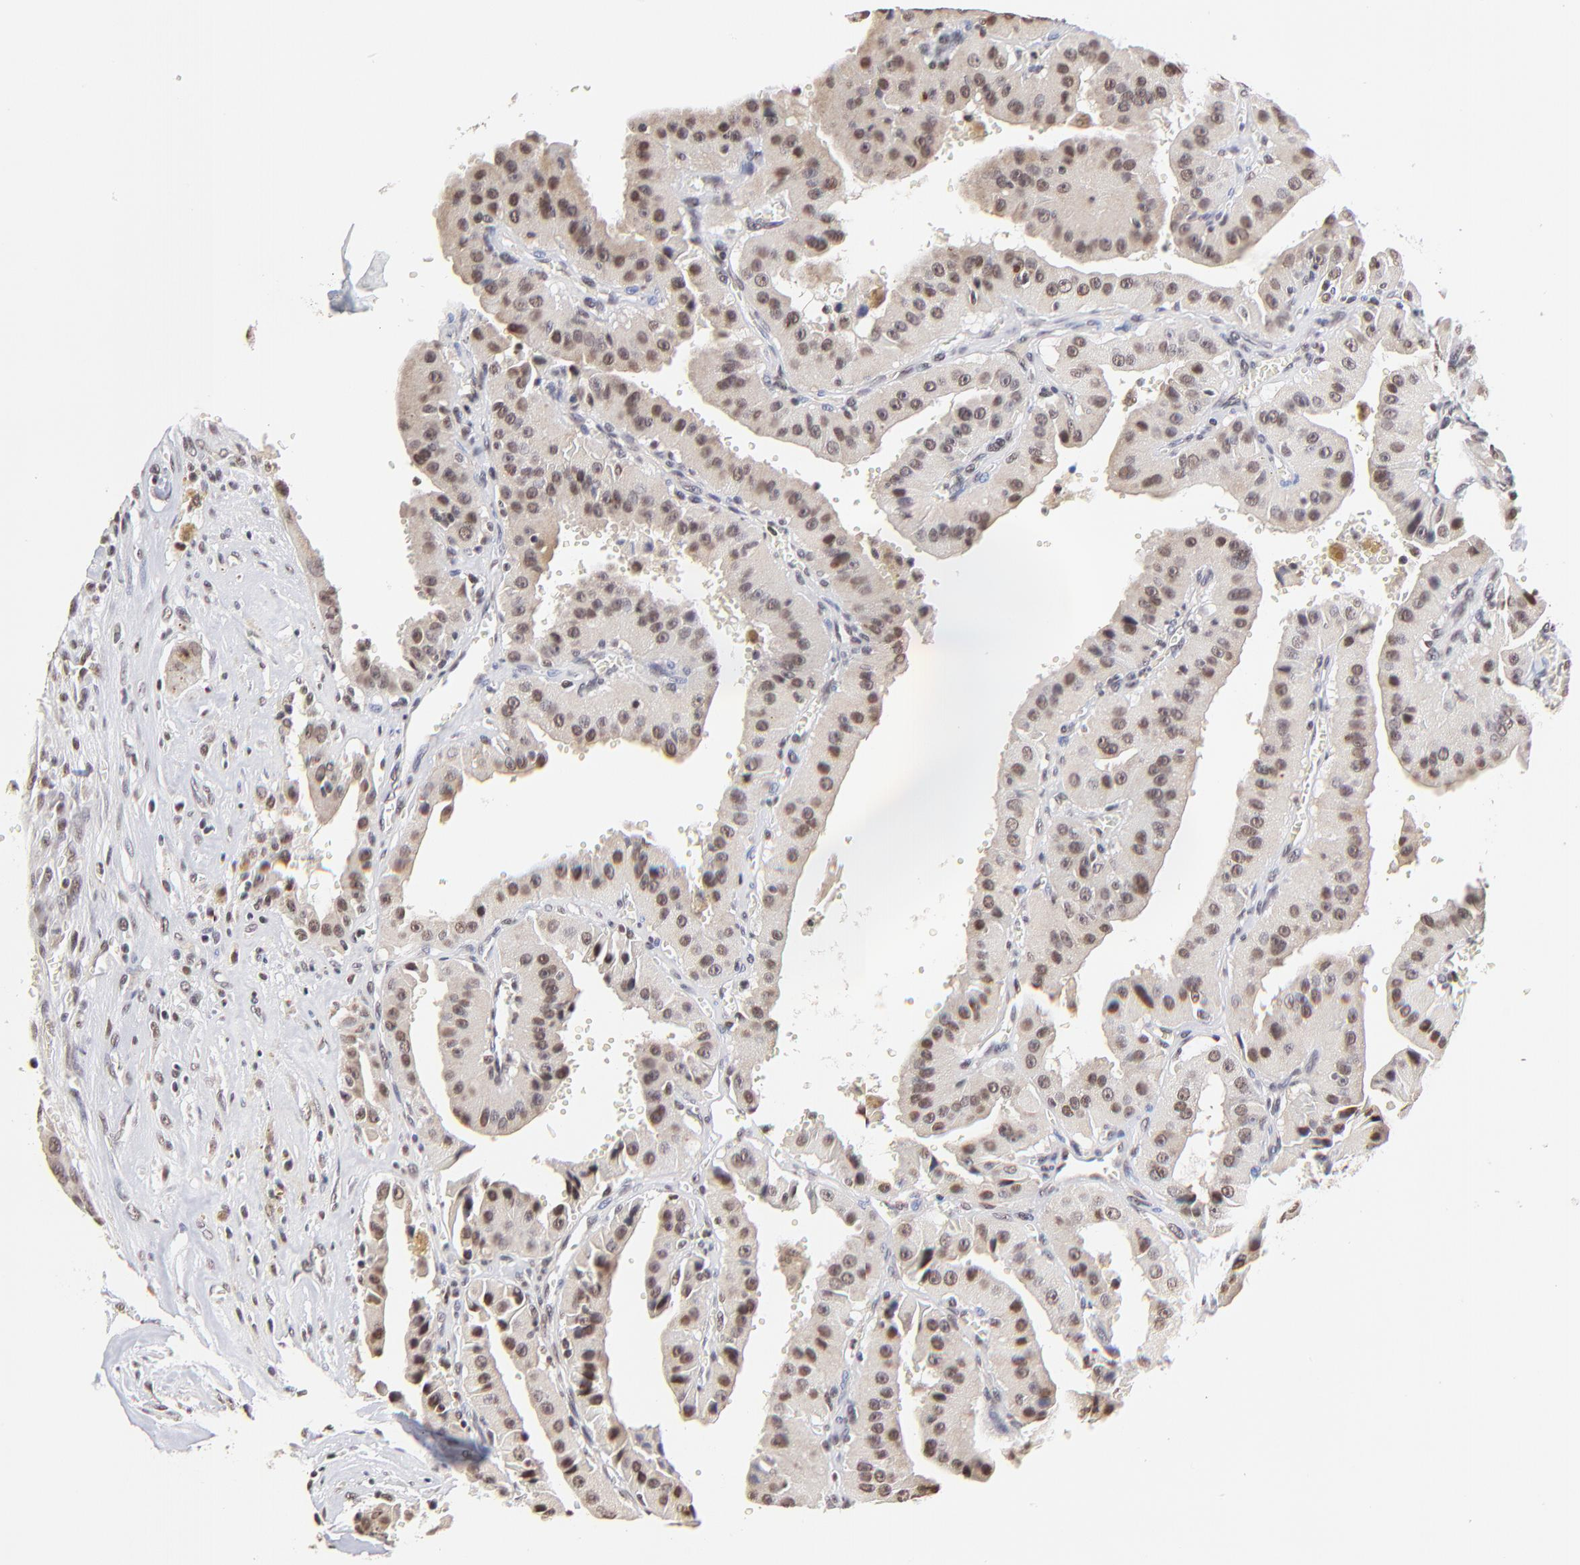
{"staining": {"intensity": "moderate", "quantity": ">75%", "location": "nuclear"}, "tissue": "thyroid cancer", "cell_type": "Tumor cells", "image_type": "cancer", "snomed": [{"axis": "morphology", "description": "Carcinoma, NOS"}, {"axis": "topography", "description": "Thyroid gland"}], "caption": "An immunohistochemistry micrograph of tumor tissue is shown. Protein staining in brown labels moderate nuclear positivity in thyroid carcinoma within tumor cells.", "gene": "ZNF670", "patient": {"sex": "male", "age": 76}}